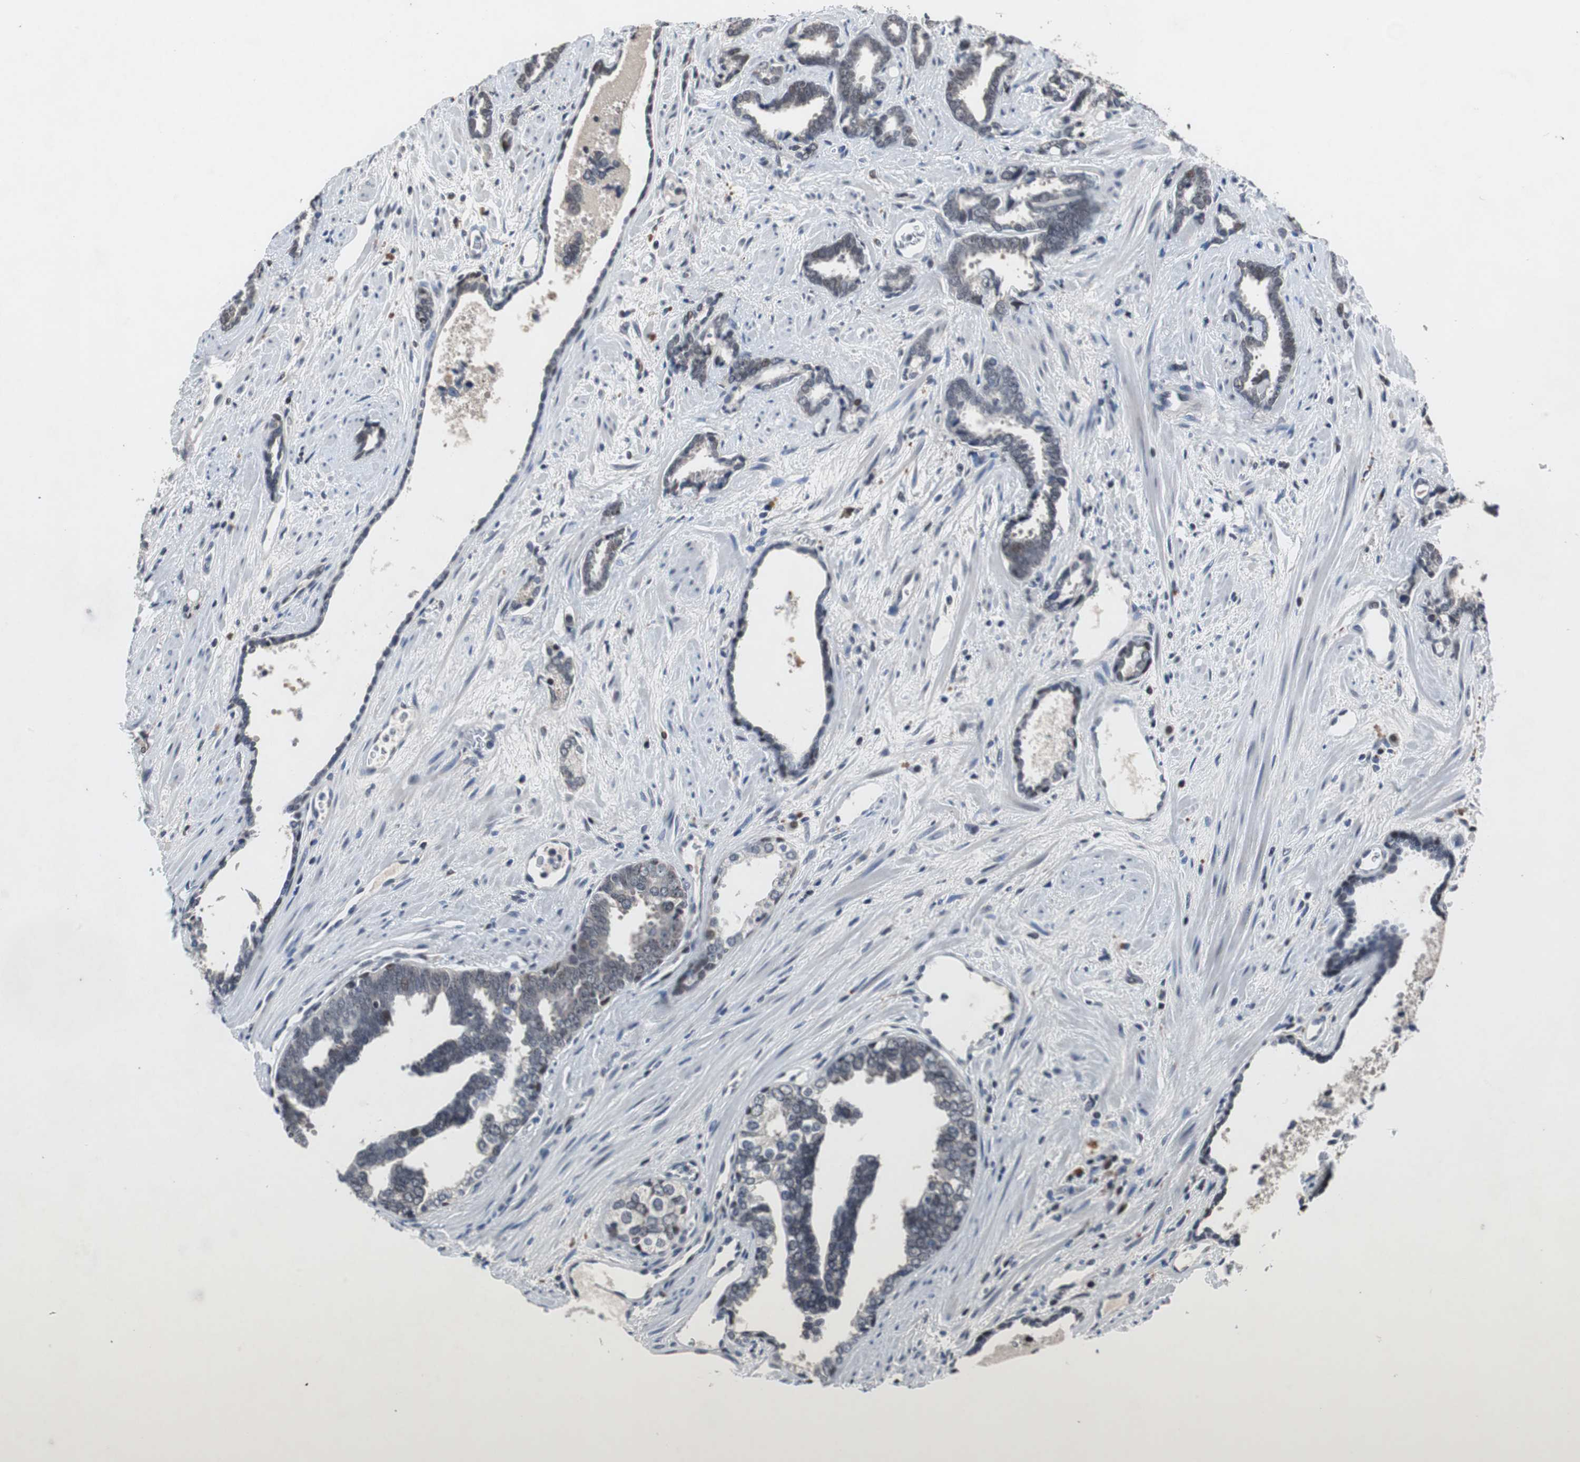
{"staining": {"intensity": "negative", "quantity": "none", "location": "none"}, "tissue": "prostate cancer", "cell_type": "Tumor cells", "image_type": "cancer", "snomed": [{"axis": "morphology", "description": "Adenocarcinoma, High grade"}, {"axis": "topography", "description": "Prostate"}], "caption": "A histopathology image of human prostate cancer is negative for staining in tumor cells.", "gene": "TP63", "patient": {"sex": "male", "age": 67}}